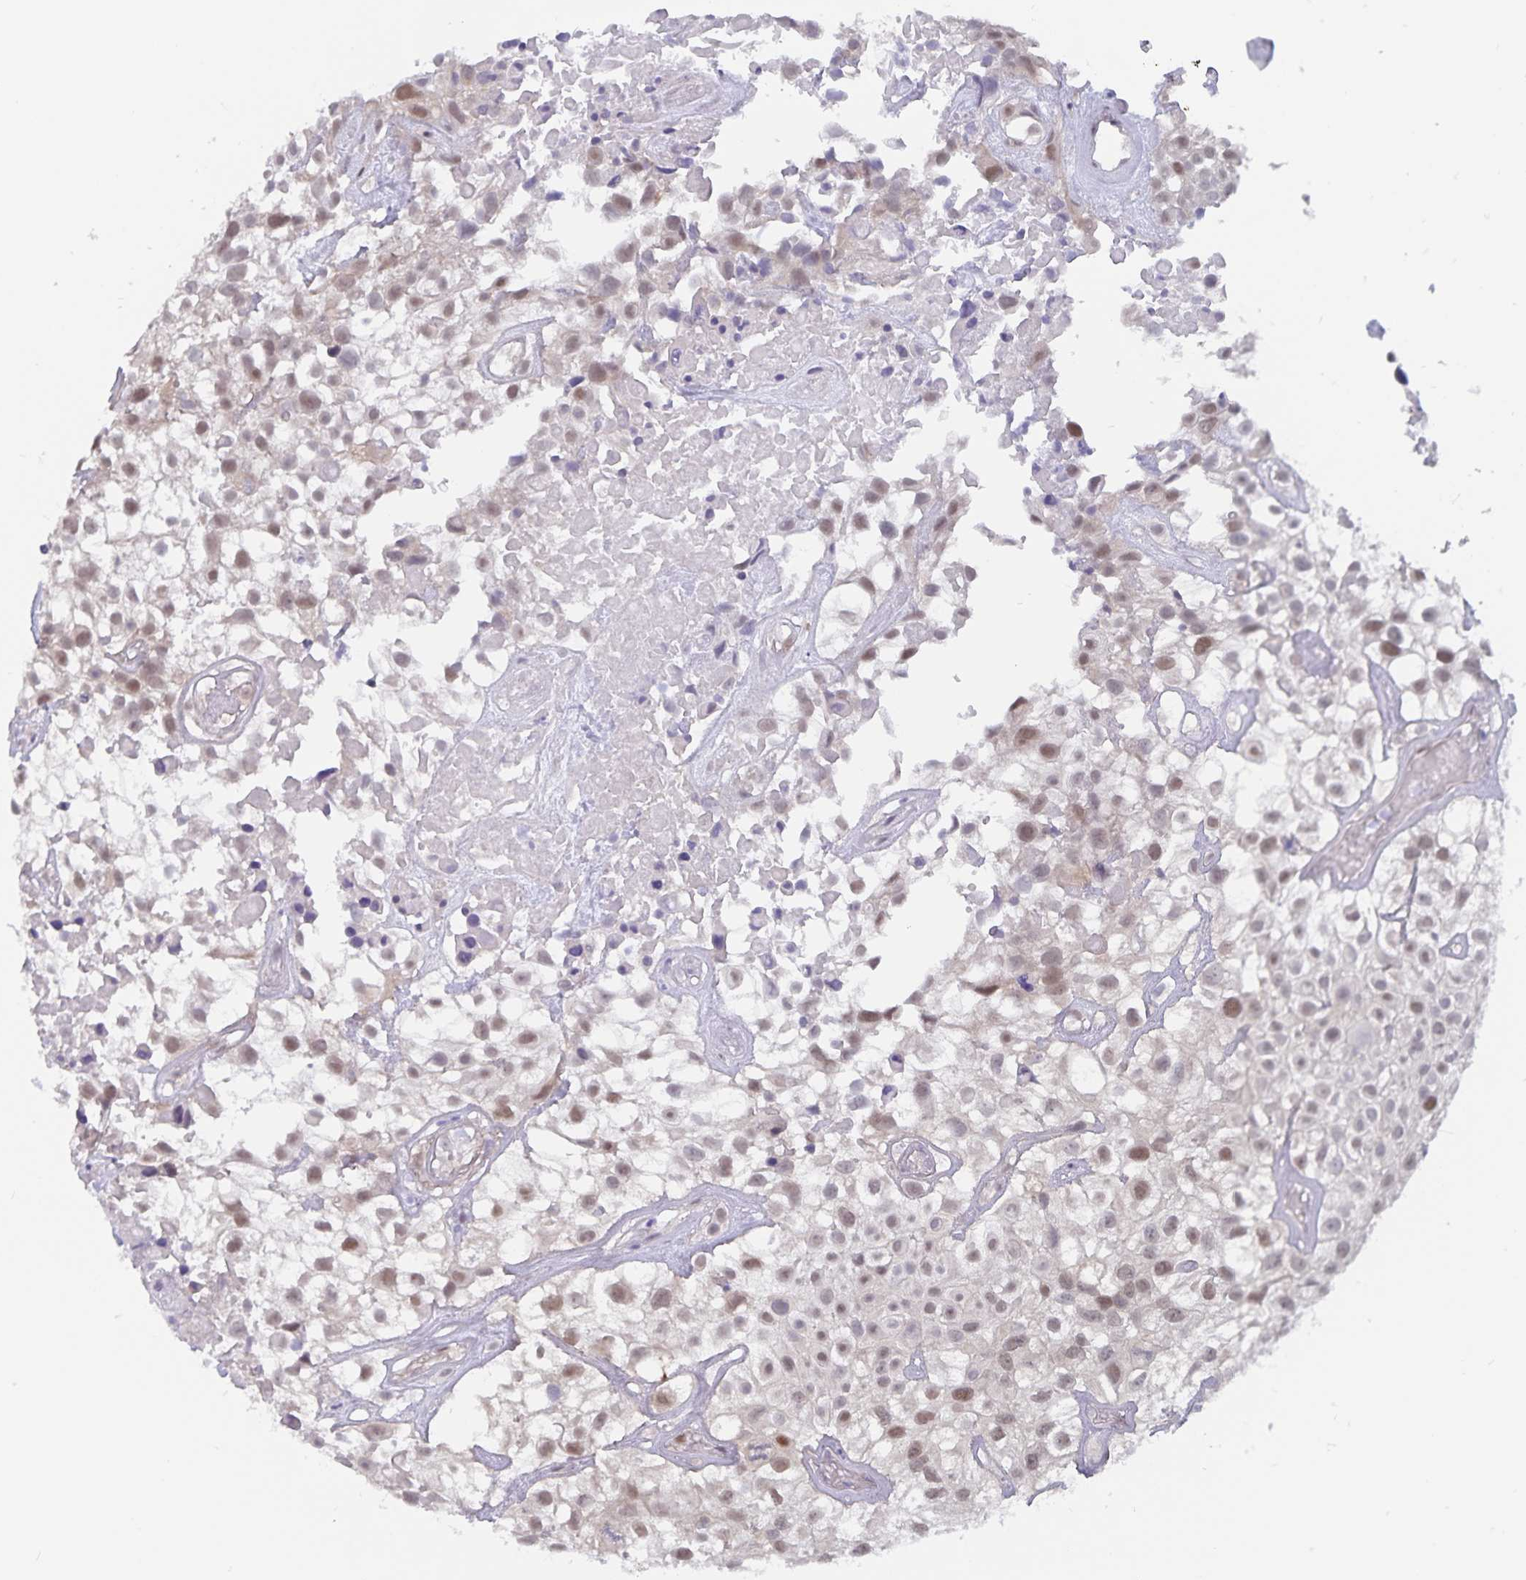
{"staining": {"intensity": "weak", "quantity": ">75%", "location": "nuclear"}, "tissue": "urothelial cancer", "cell_type": "Tumor cells", "image_type": "cancer", "snomed": [{"axis": "morphology", "description": "Urothelial carcinoma, High grade"}, {"axis": "topography", "description": "Urinary bladder"}], "caption": "High-power microscopy captured an immunohistochemistry histopathology image of urothelial cancer, revealing weak nuclear expression in approximately >75% of tumor cells. The staining is performed using DAB brown chromogen to label protein expression. The nuclei are counter-stained blue using hematoxylin.", "gene": "BAG6", "patient": {"sex": "male", "age": 56}}